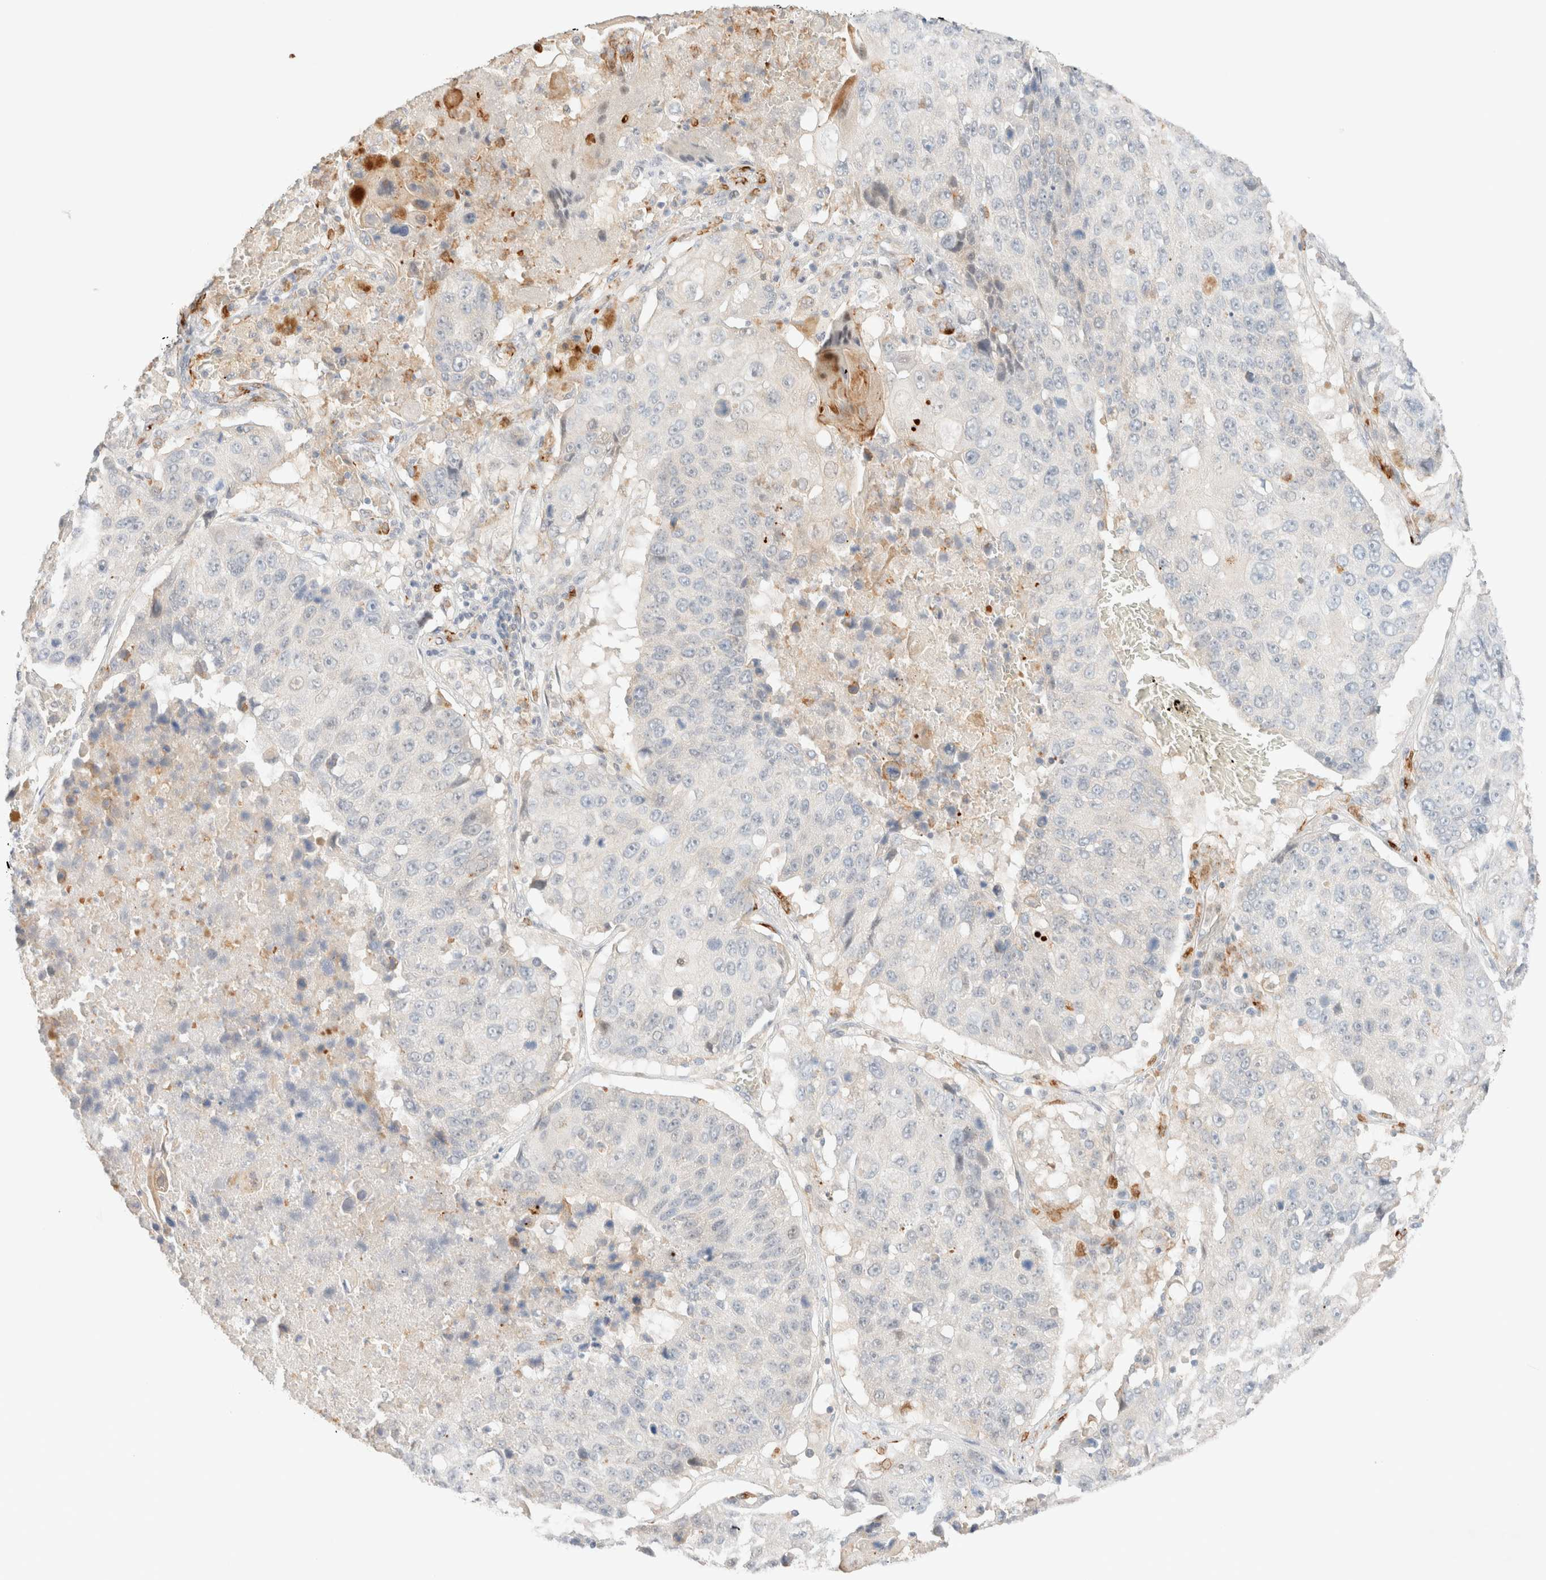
{"staining": {"intensity": "negative", "quantity": "none", "location": "none"}, "tissue": "lung cancer", "cell_type": "Tumor cells", "image_type": "cancer", "snomed": [{"axis": "morphology", "description": "Squamous cell carcinoma, NOS"}, {"axis": "topography", "description": "Lung"}], "caption": "Human lung cancer stained for a protein using immunohistochemistry demonstrates no positivity in tumor cells.", "gene": "SGSM2", "patient": {"sex": "male", "age": 61}}